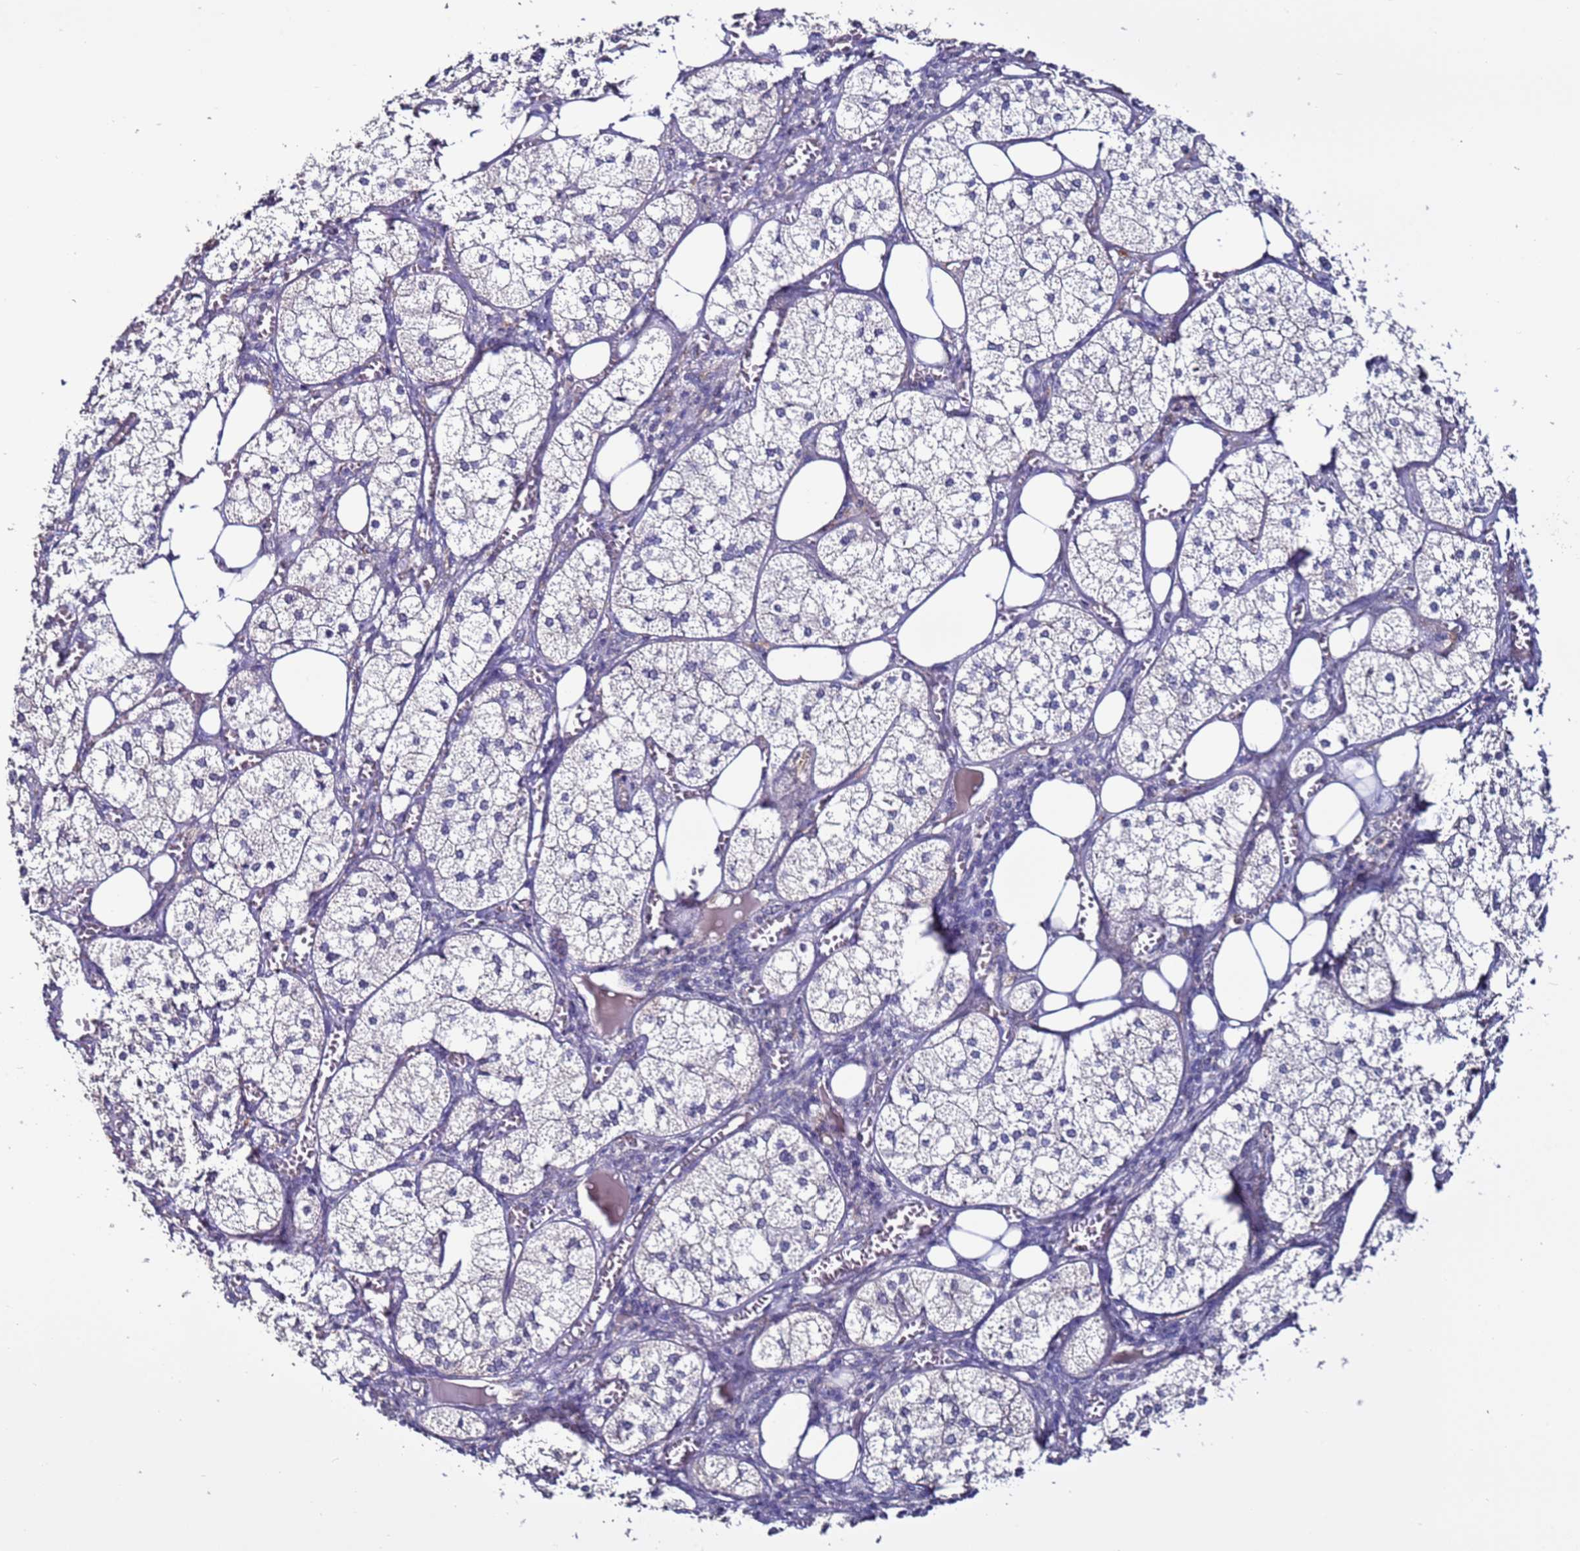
{"staining": {"intensity": "negative", "quantity": "none", "location": "none"}, "tissue": "adrenal gland", "cell_type": "Glandular cells", "image_type": "normal", "snomed": [{"axis": "morphology", "description": "Normal tissue, NOS"}, {"axis": "topography", "description": "Adrenal gland"}], "caption": "DAB (3,3'-diaminobenzidine) immunohistochemical staining of unremarkable adrenal gland reveals no significant expression in glandular cells.", "gene": "TENM3", "patient": {"sex": "female", "age": 61}}